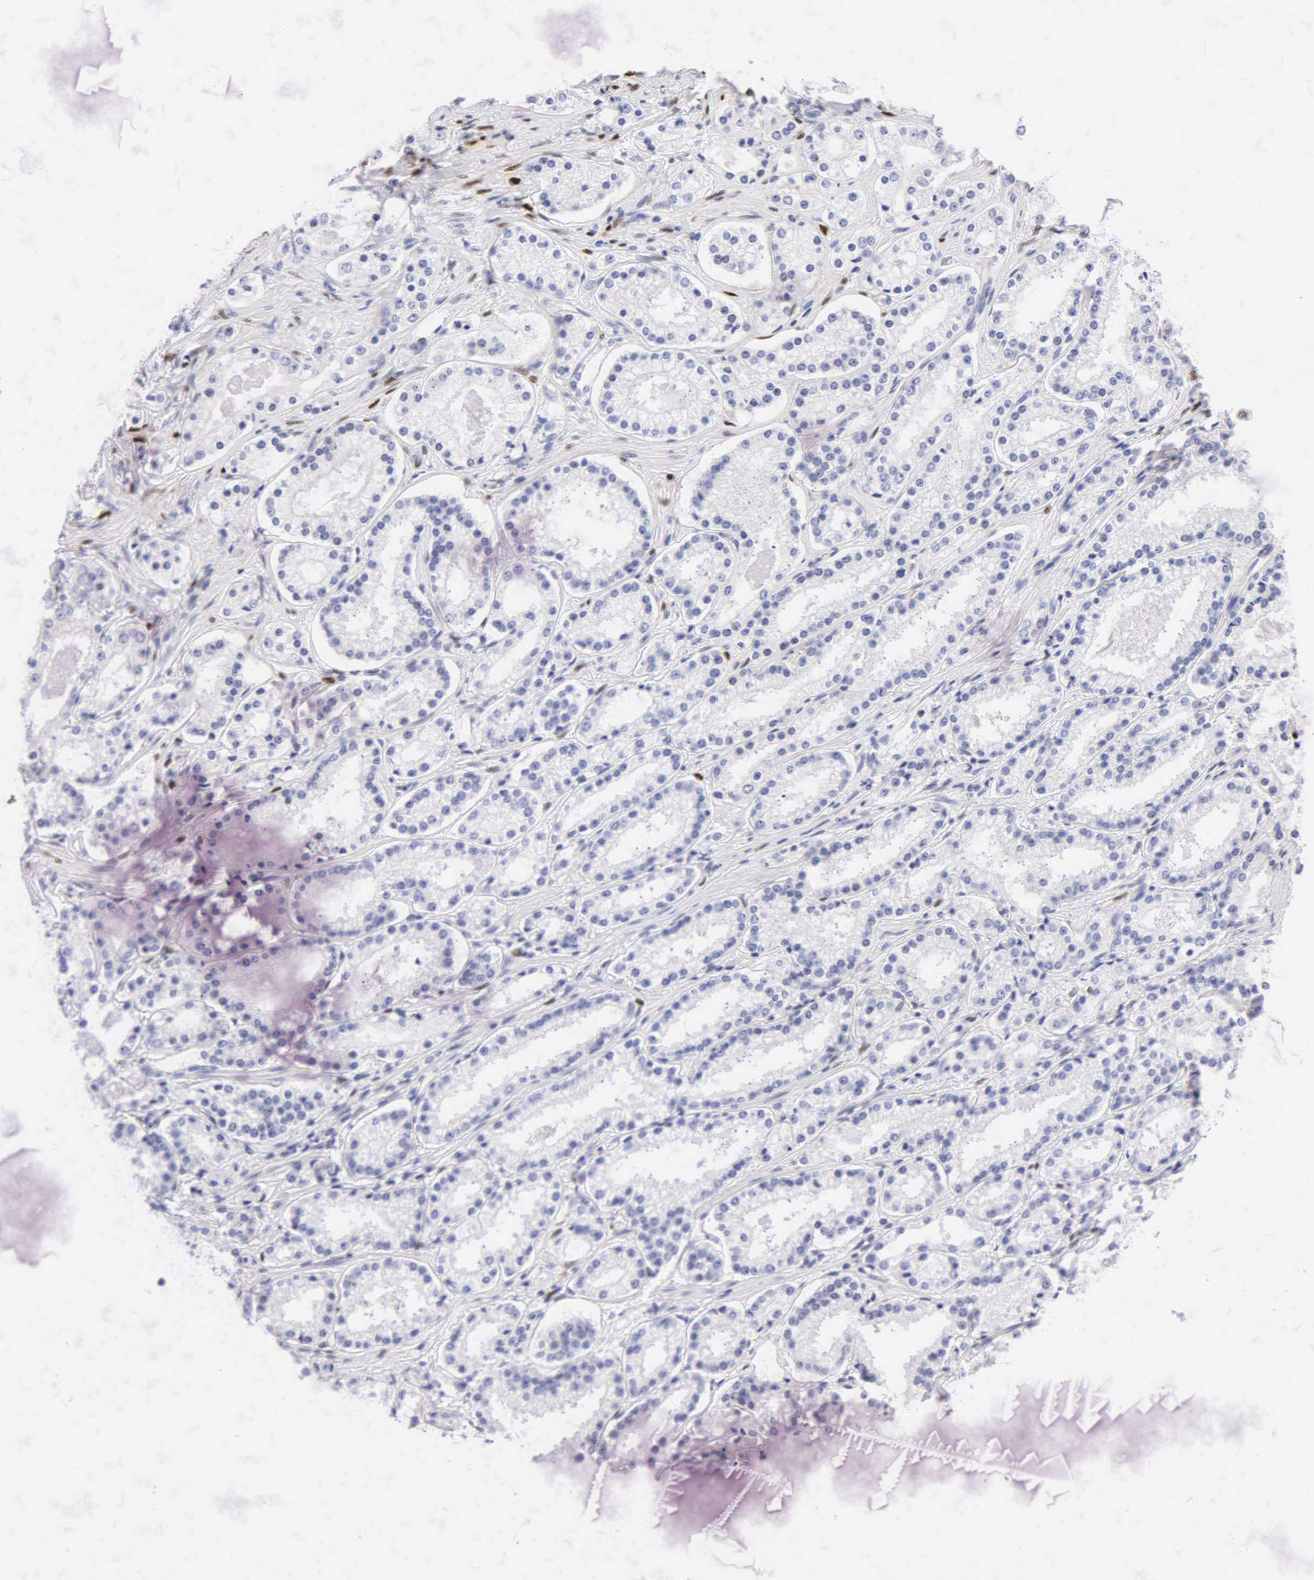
{"staining": {"intensity": "negative", "quantity": "none", "location": "none"}, "tissue": "prostate cancer", "cell_type": "Tumor cells", "image_type": "cancer", "snomed": [{"axis": "morphology", "description": "Adenocarcinoma, Medium grade"}, {"axis": "topography", "description": "Prostate"}], "caption": "The IHC photomicrograph has no significant expression in tumor cells of medium-grade adenocarcinoma (prostate) tissue. Nuclei are stained in blue.", "gene": "PGR", "patient": {"sex": "male", "age": 73}}